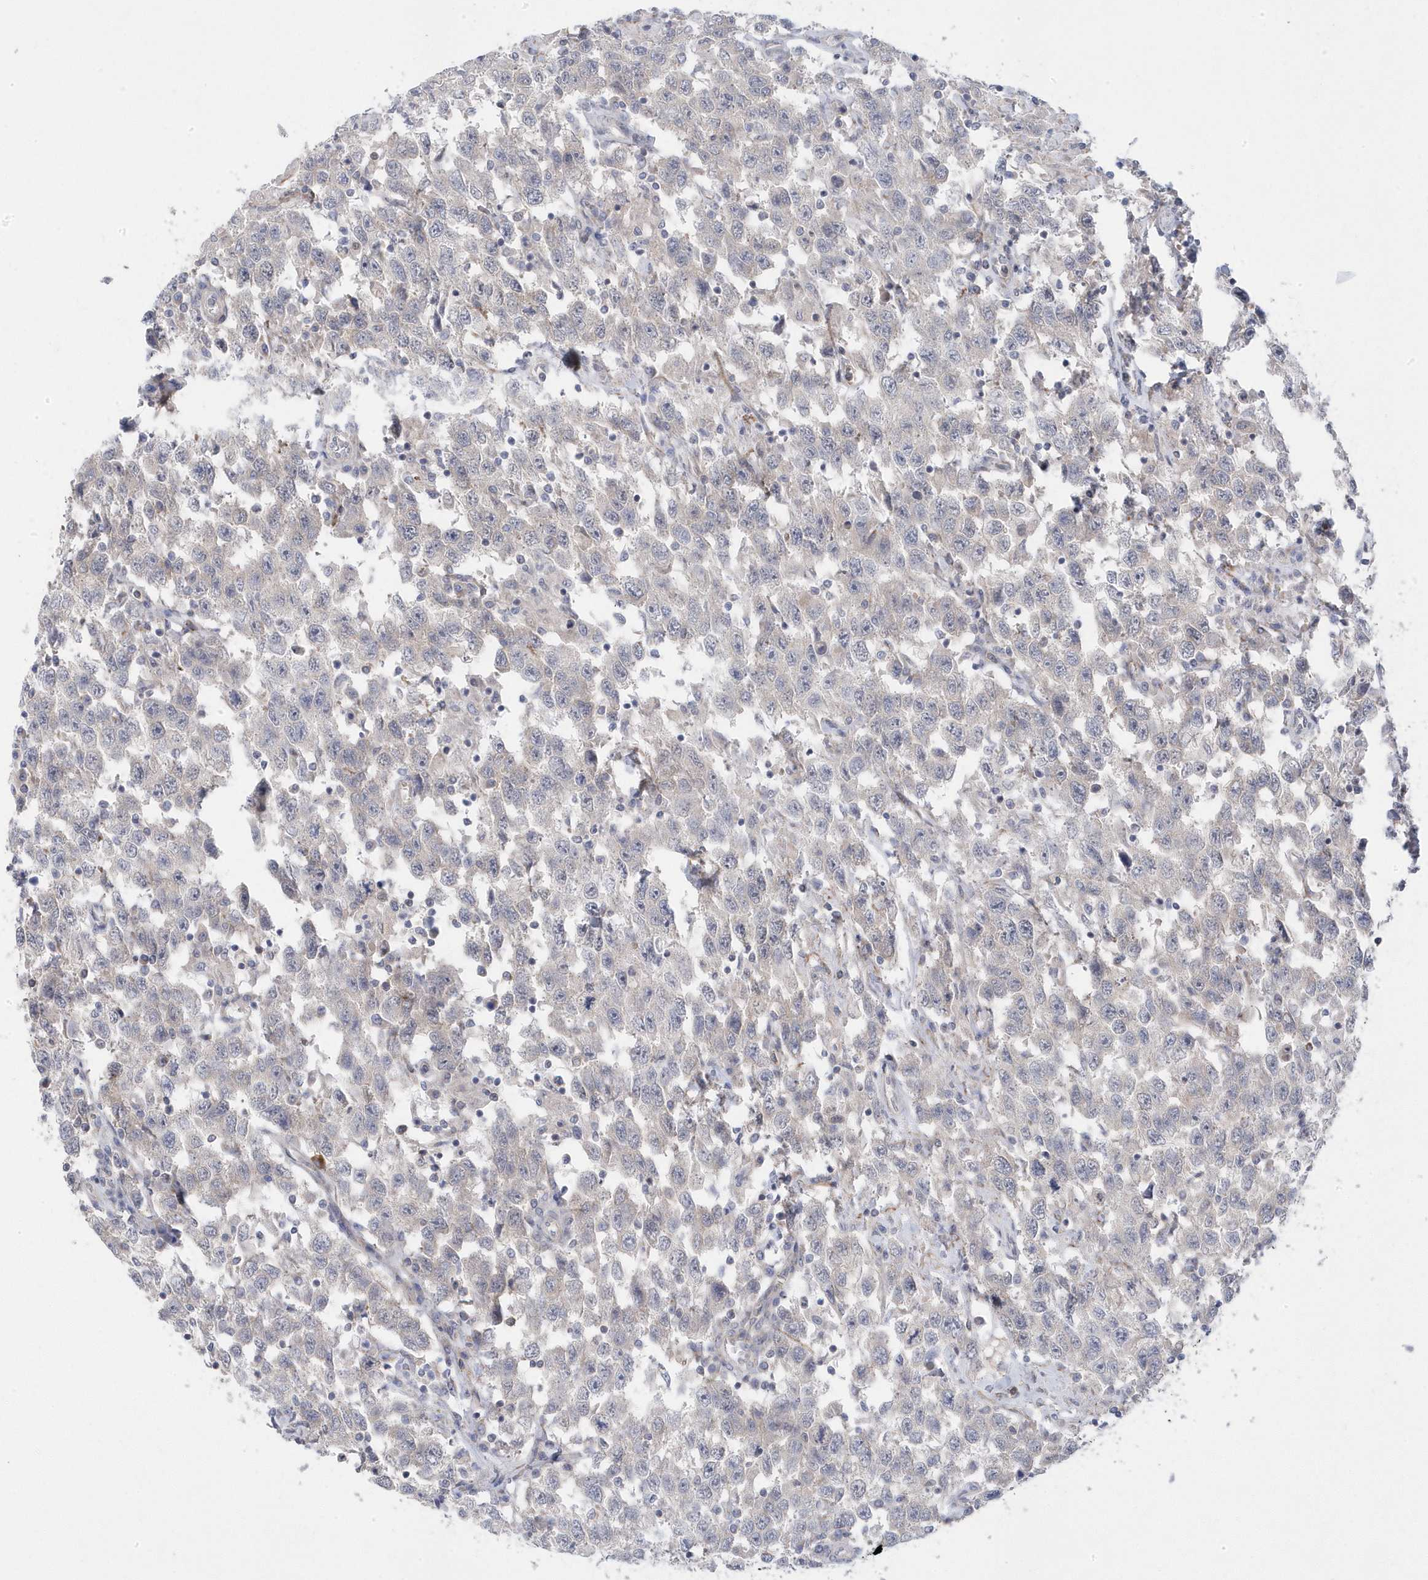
{"staining": {"intensity": "negative", "quantity": "none", "location": "none"}, "tissue": "testis cancer", "cell_type": "Tumor cells", "image_type": "cancer", "snomed": [{"axis": "morphology", "description": "Seminoma, NOS"}, {"axis": "topography", "description": "Testis"}], "caption": "Testis cancer (seminoma) stained for a protein using immunohistochemistry (IHC) exhibits no staining tumor cells.", "gene": "ANAPC1", "patient": {"sex": "male", "age": 41}}